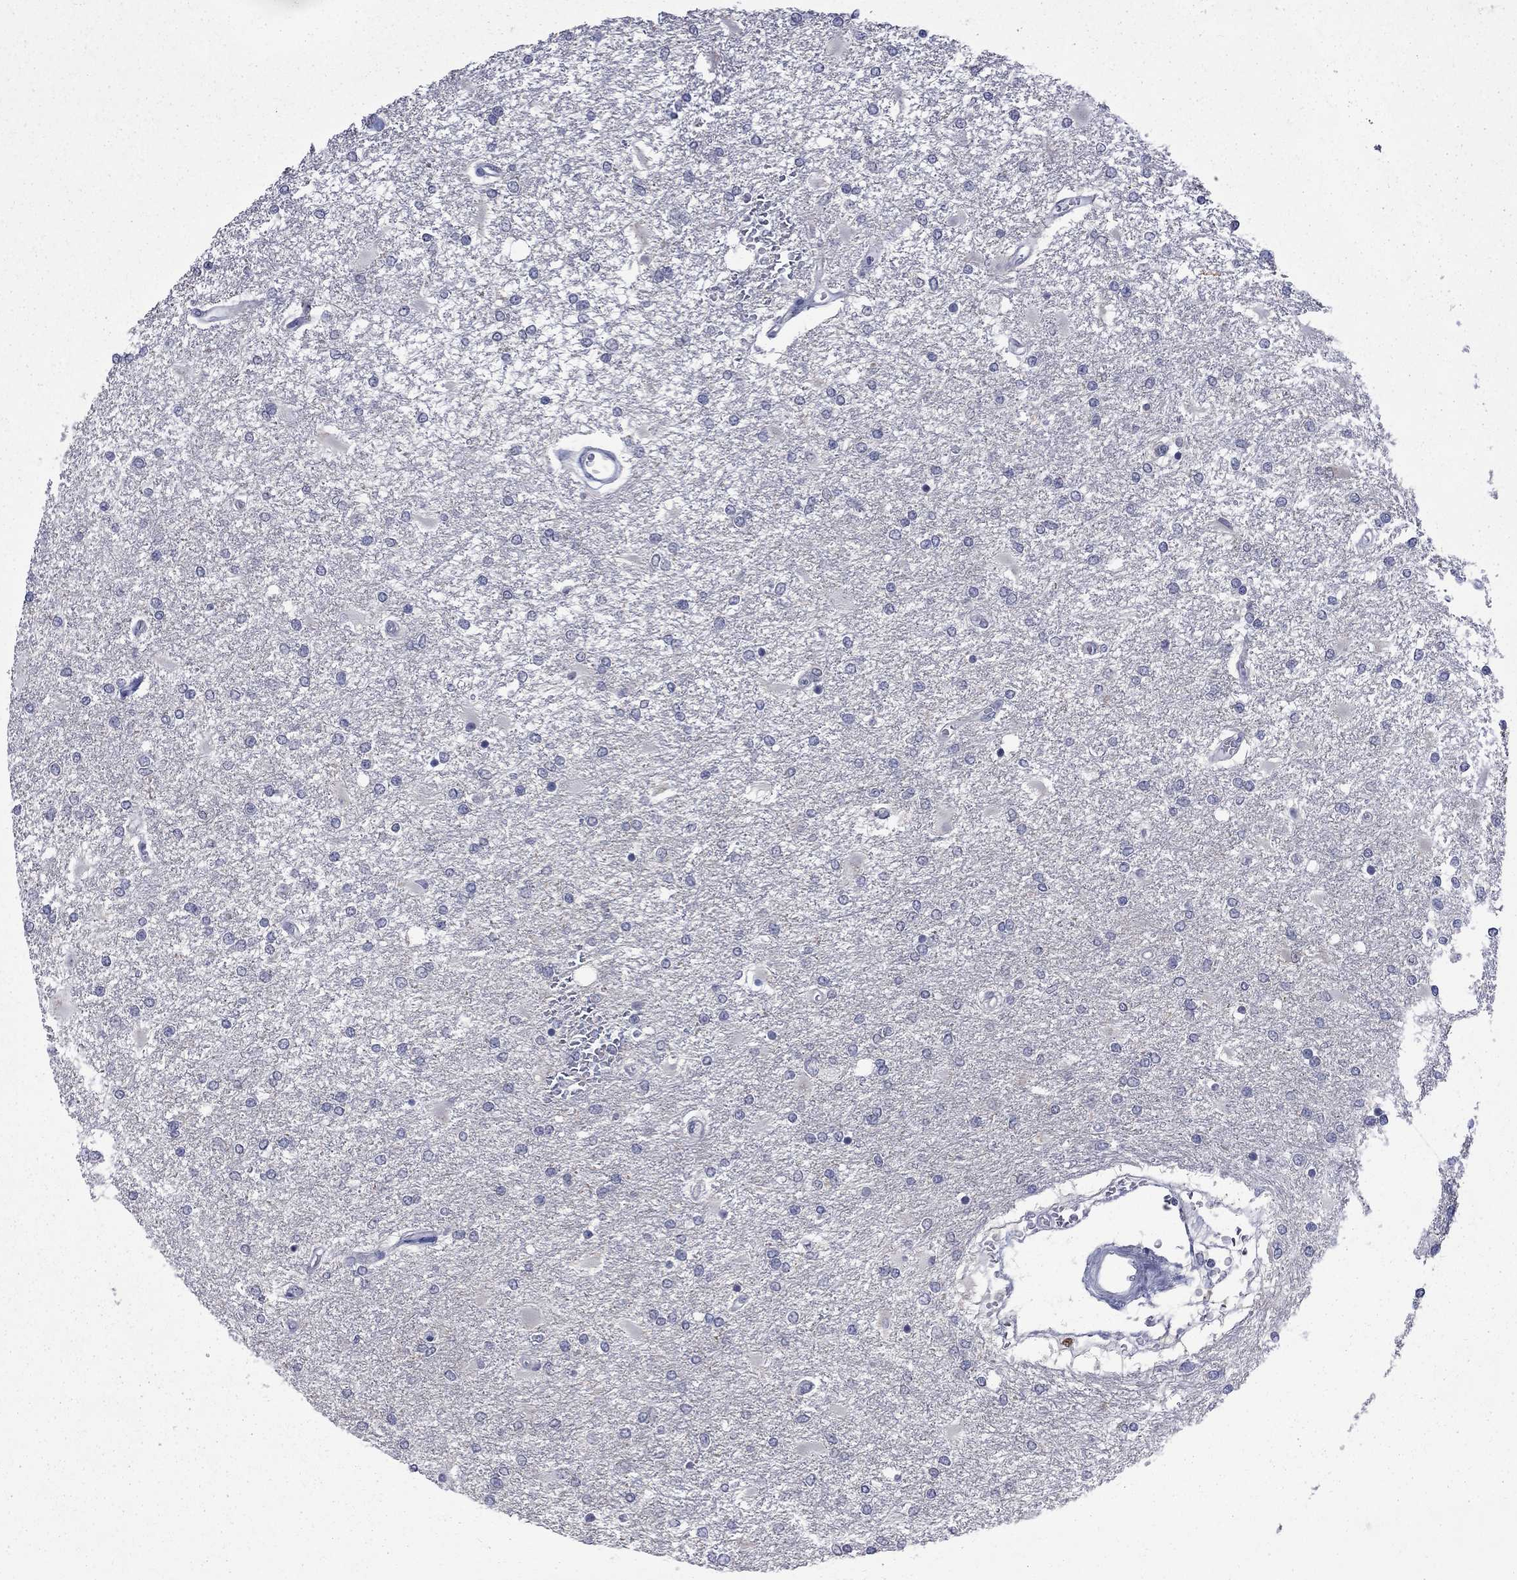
{"staining": {"intensity": "negative", "quantity": "none", "location": "none"}, "tissue": "glioma", "cell_type": "Tumor cells", "image_type": "cancer", "snomed": [{"axis": "morphology", "description": "Glioma, malignant, High grade"}, {"axis": "topography", "description": "Cerebral cortex"}], "caption": "Malignant glioma (high-grade) was stained to show a protein in brown. There is no significant staining in tumor cells.", "gene": "CTNND2", "patient": {"sex": "male", "age": 79}}